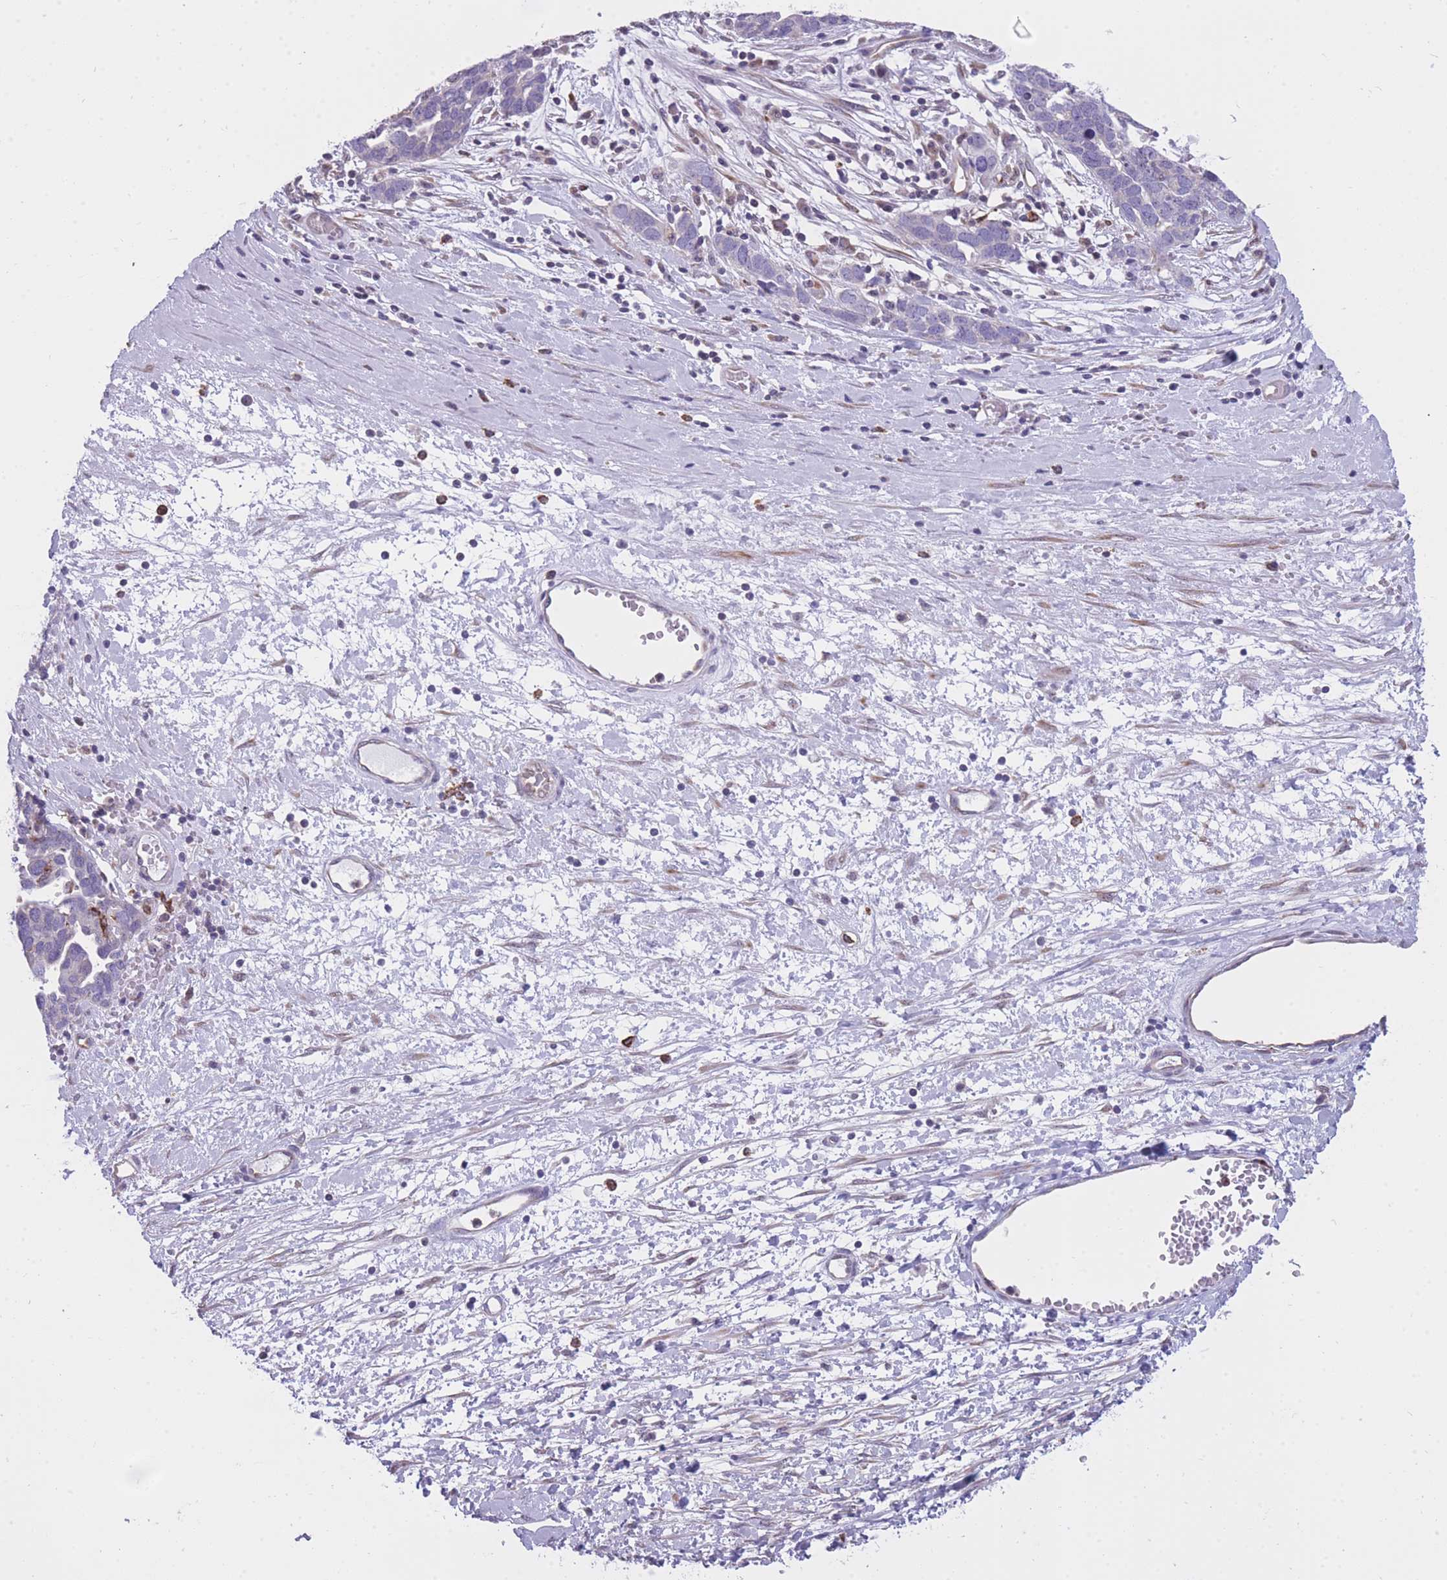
{"staining": {"intensity": "negative", "quantity": "none", "location": "none"}, "tissue": "ovarian cancer", "cell_type": "Tumor cells", "image_type": "cancer", "snomed": [{"axis": "morphology", "description": "Cystadenocarcinoma, serous, NOS"}, {"axis": "topography", "description": "Ovary"}], "caption": "Tumor cells show no significant protein staining in ovarian cancer (serous cystadenocarcinoma).", "gene": "ZNF662", "patient": {"sex": "female", "age": 54}}